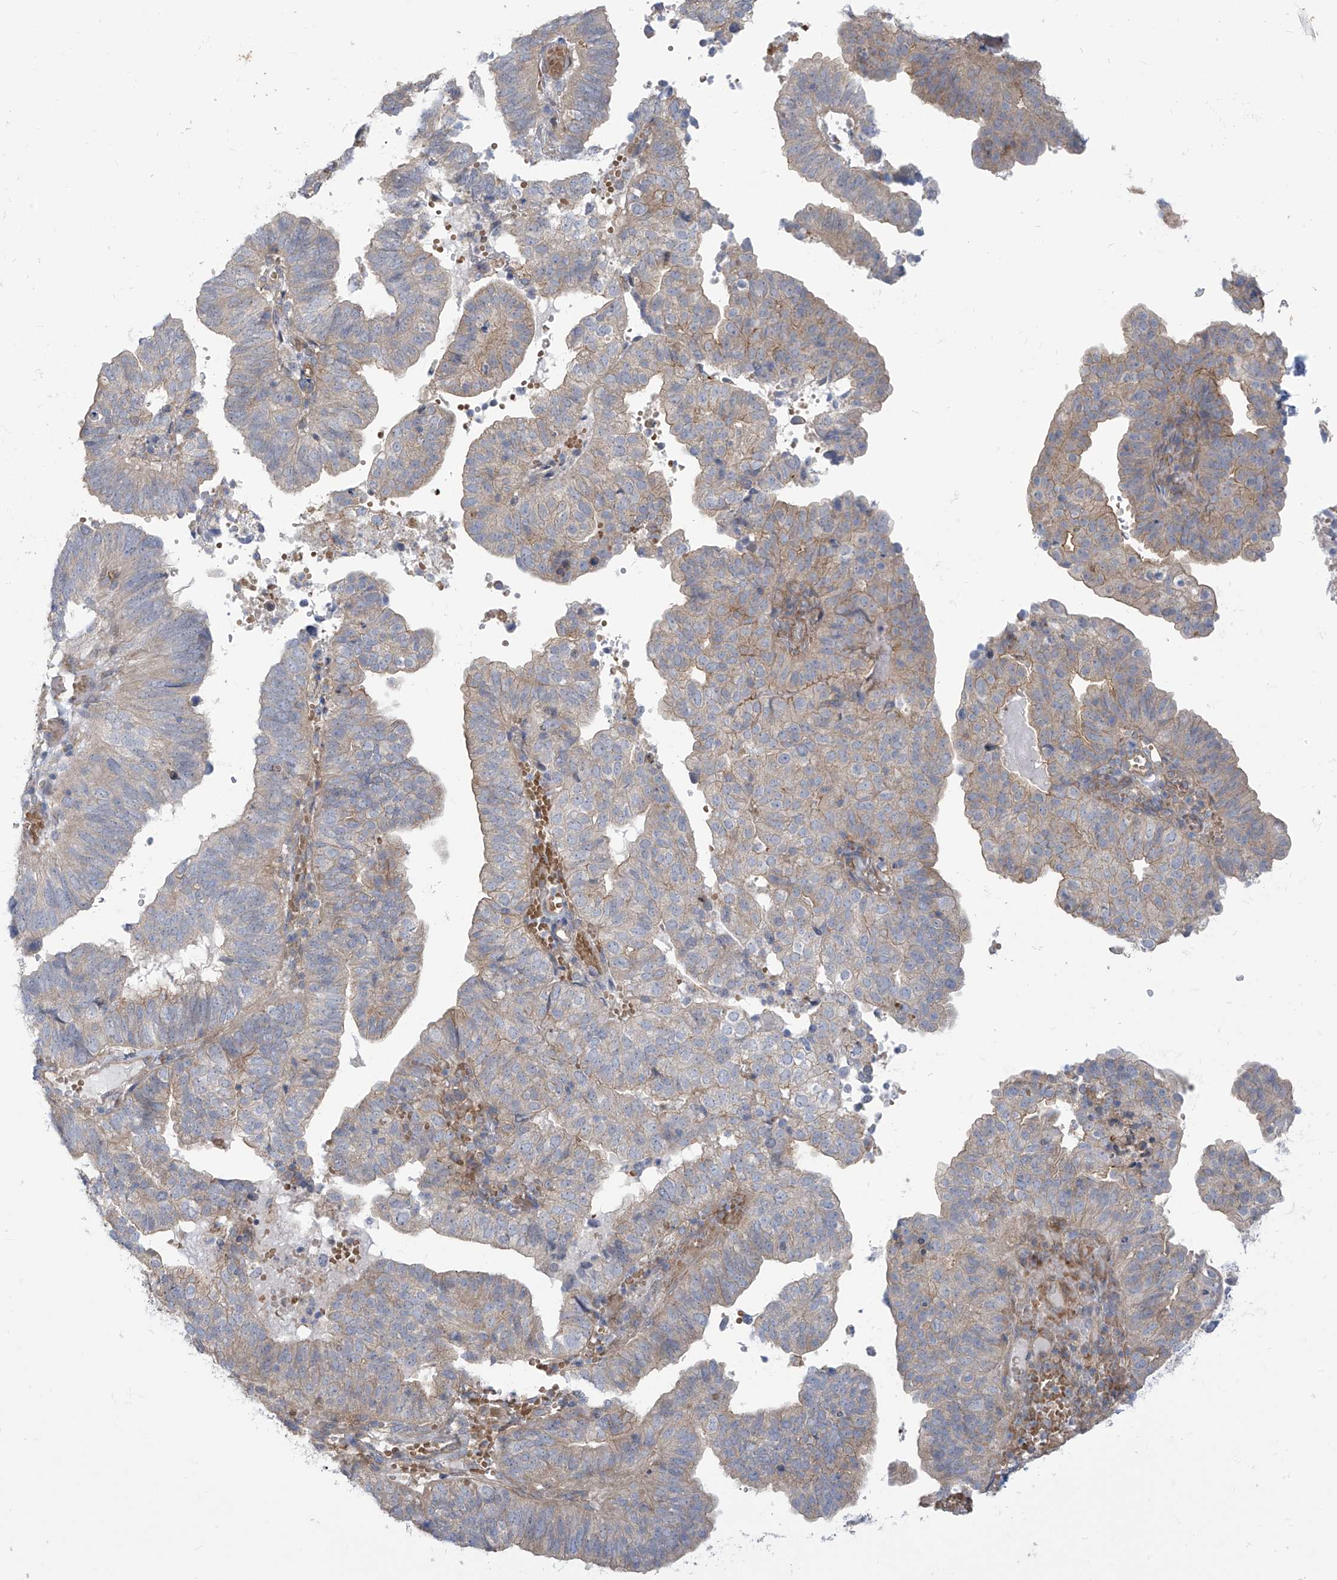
{"staining": {"intensity": "negative", "quantity": "none", "location": "none"}, "tissue": "endometrial cancer", "cell_type": "Tumor cells", "image_type": "cancer", "snomed": [{"axis": "morphology", "description": "Adenocarcinoma, NOS"}, {"axis": "topography", "description": "Uterus"}], "caption": "DAB immunohistochemical staining of human endometrial cancer reveals no significant staining in tumor cells. (Stains: DAB immunohistochemistry with hematoxylin counter stain, Microscopy: brightfield microscopy at high magnification).", "gene": "ADAT2", "patient": {"sex": "female", "age": 77}}